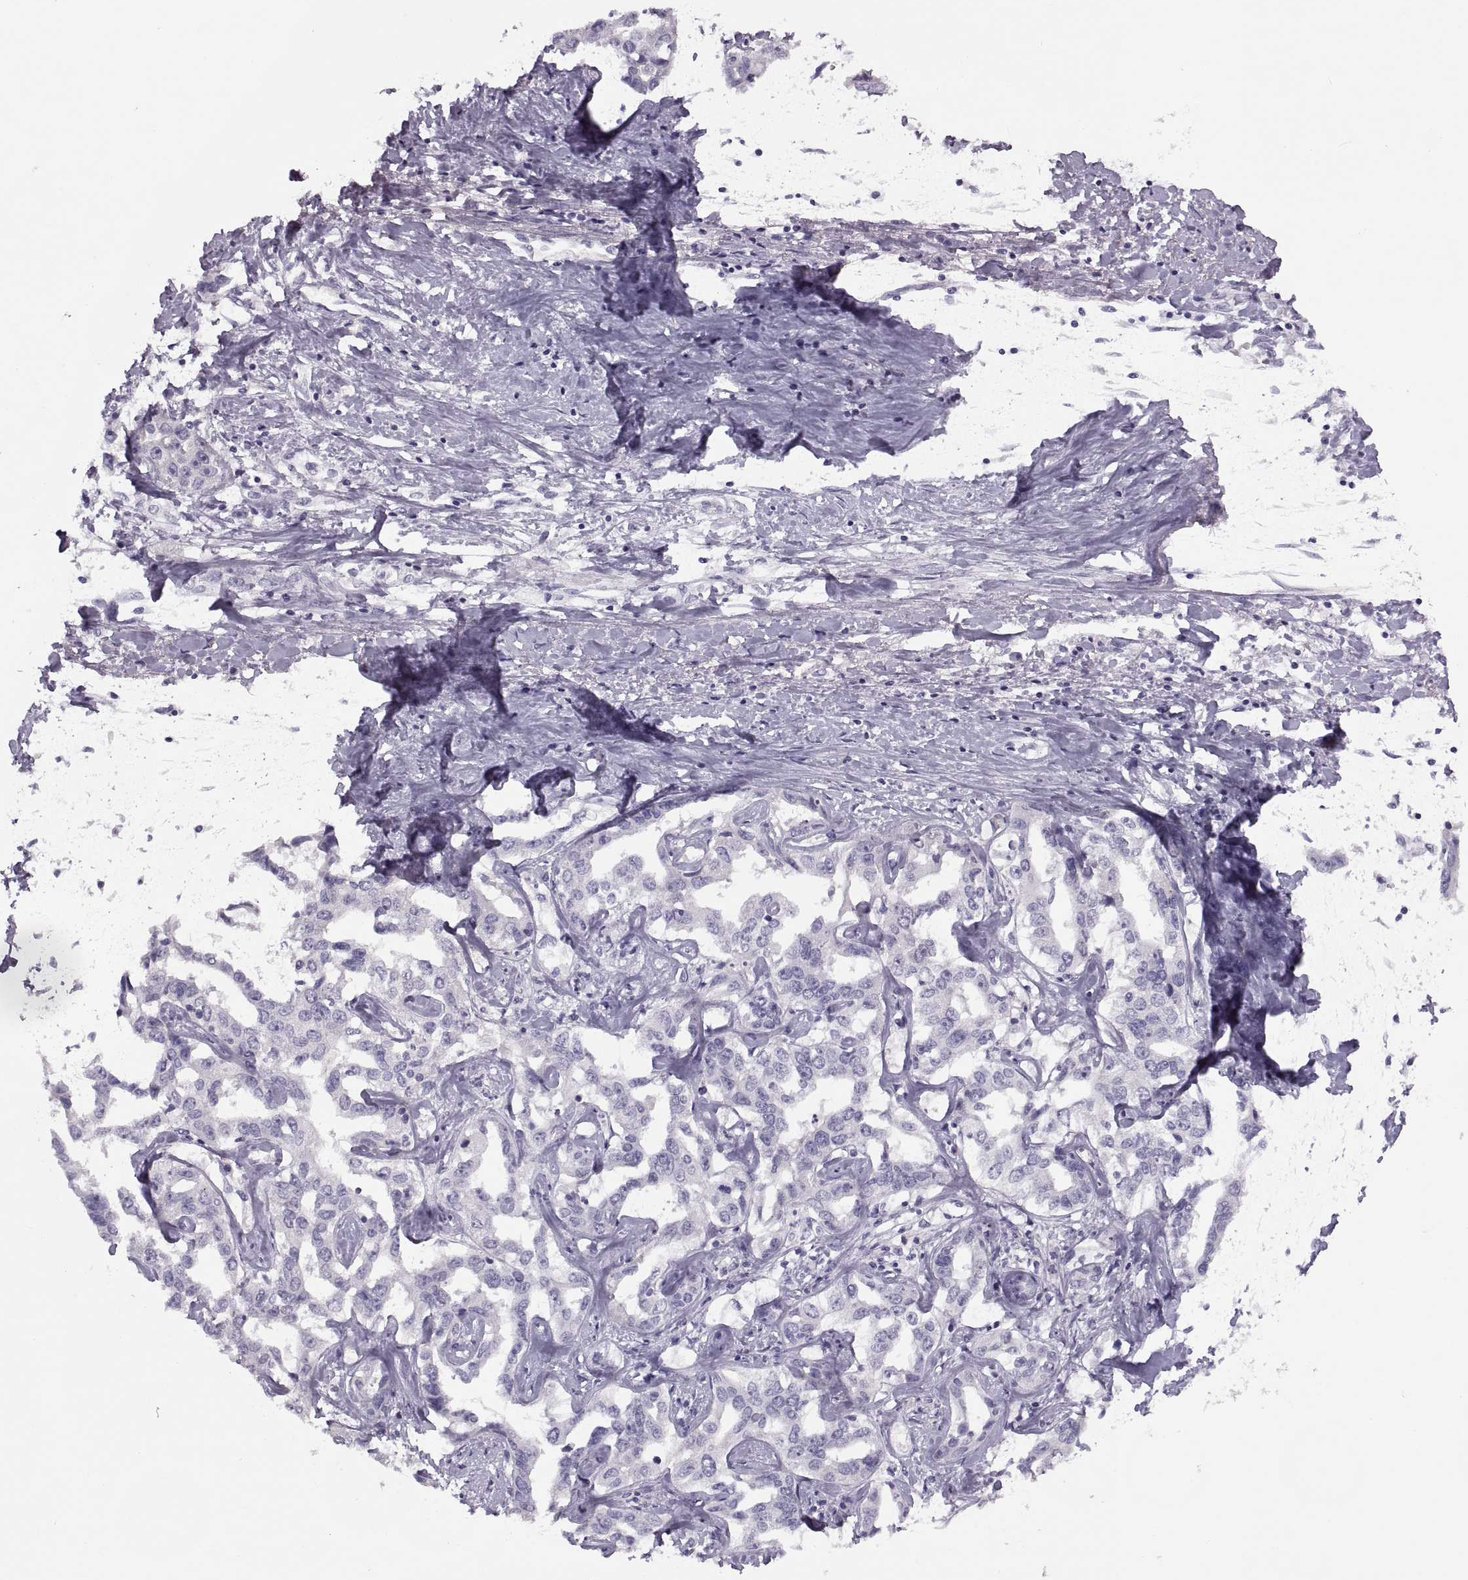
{"staining": {"intensity": "negative", "quantity": "none", "location": "none"}, "tissue": "liver cancer", "cell_type": "Tumor cells", "image_type": "cancer", "snomed": [{"axis": "morphology", "description": "Cholangiocarcinoma"}, {"axis": "topography", "description": "Liver"}], "caption": "Histopathology image shows no protein staining in tumor cells of liver cancer (cholangiocarcinoma) tissue.", "gene": "RSPH6A", "patient": {"sex": "male", "age": 59}}